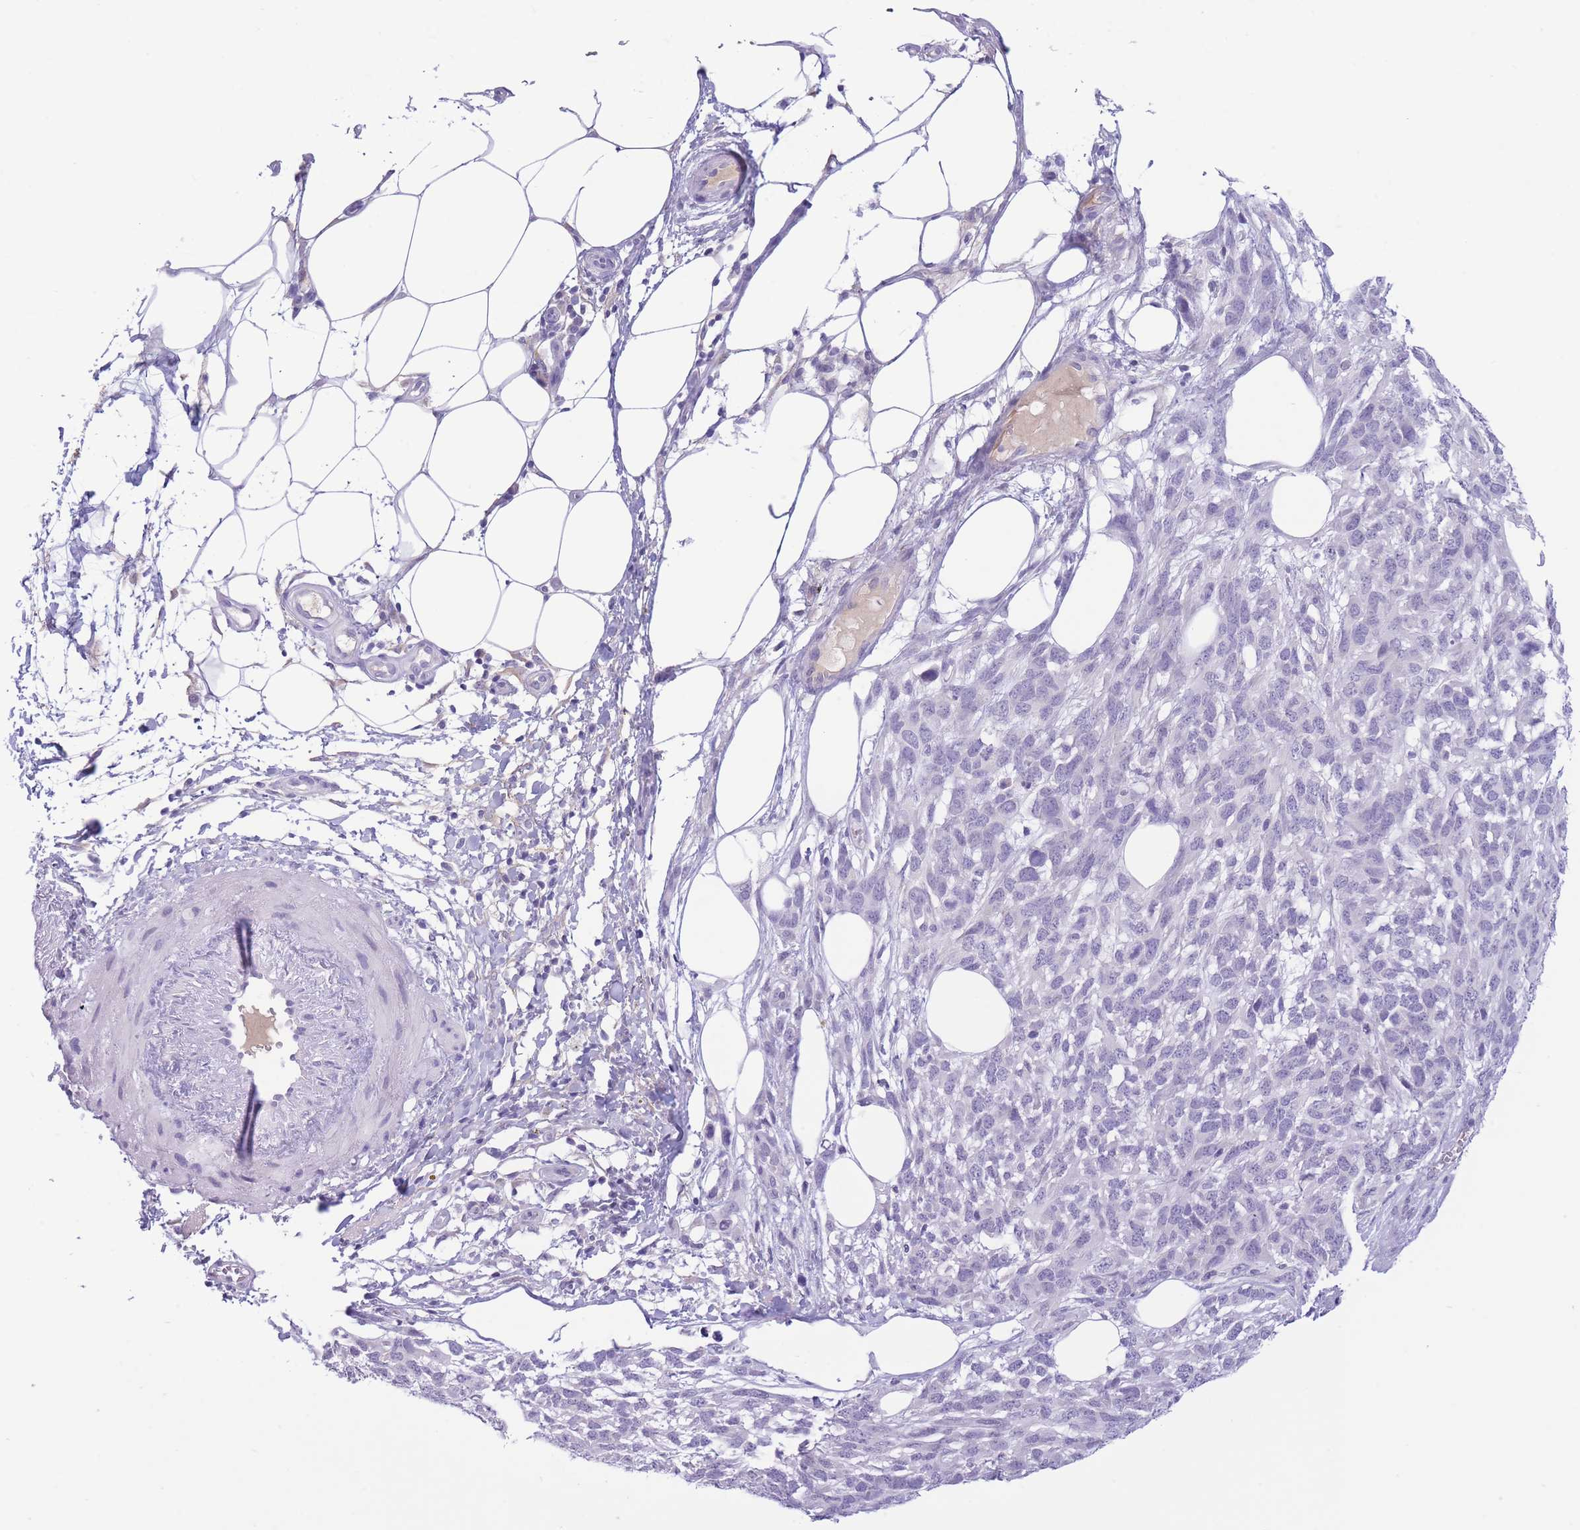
{"staining": {"intensity": "negative", "quantity": "none", "location": "none"}, "tissue": "melanoma", "cell_type": "Tumor cells", "image_type": "cancer", "snomed": [{"axis": "morphology", "description": "Normal morphology"}, {"axis": "morphology", "description": "Malignant melanoma, NOS"}, {"axis": "topography", "description": "Skin"}], "caption": "Human malignant melanoma stained for a protein using IHC reveals no expression in tumor cells.", "gene": "ASAP3", "patient": {"sex": "female", "age": 72}}